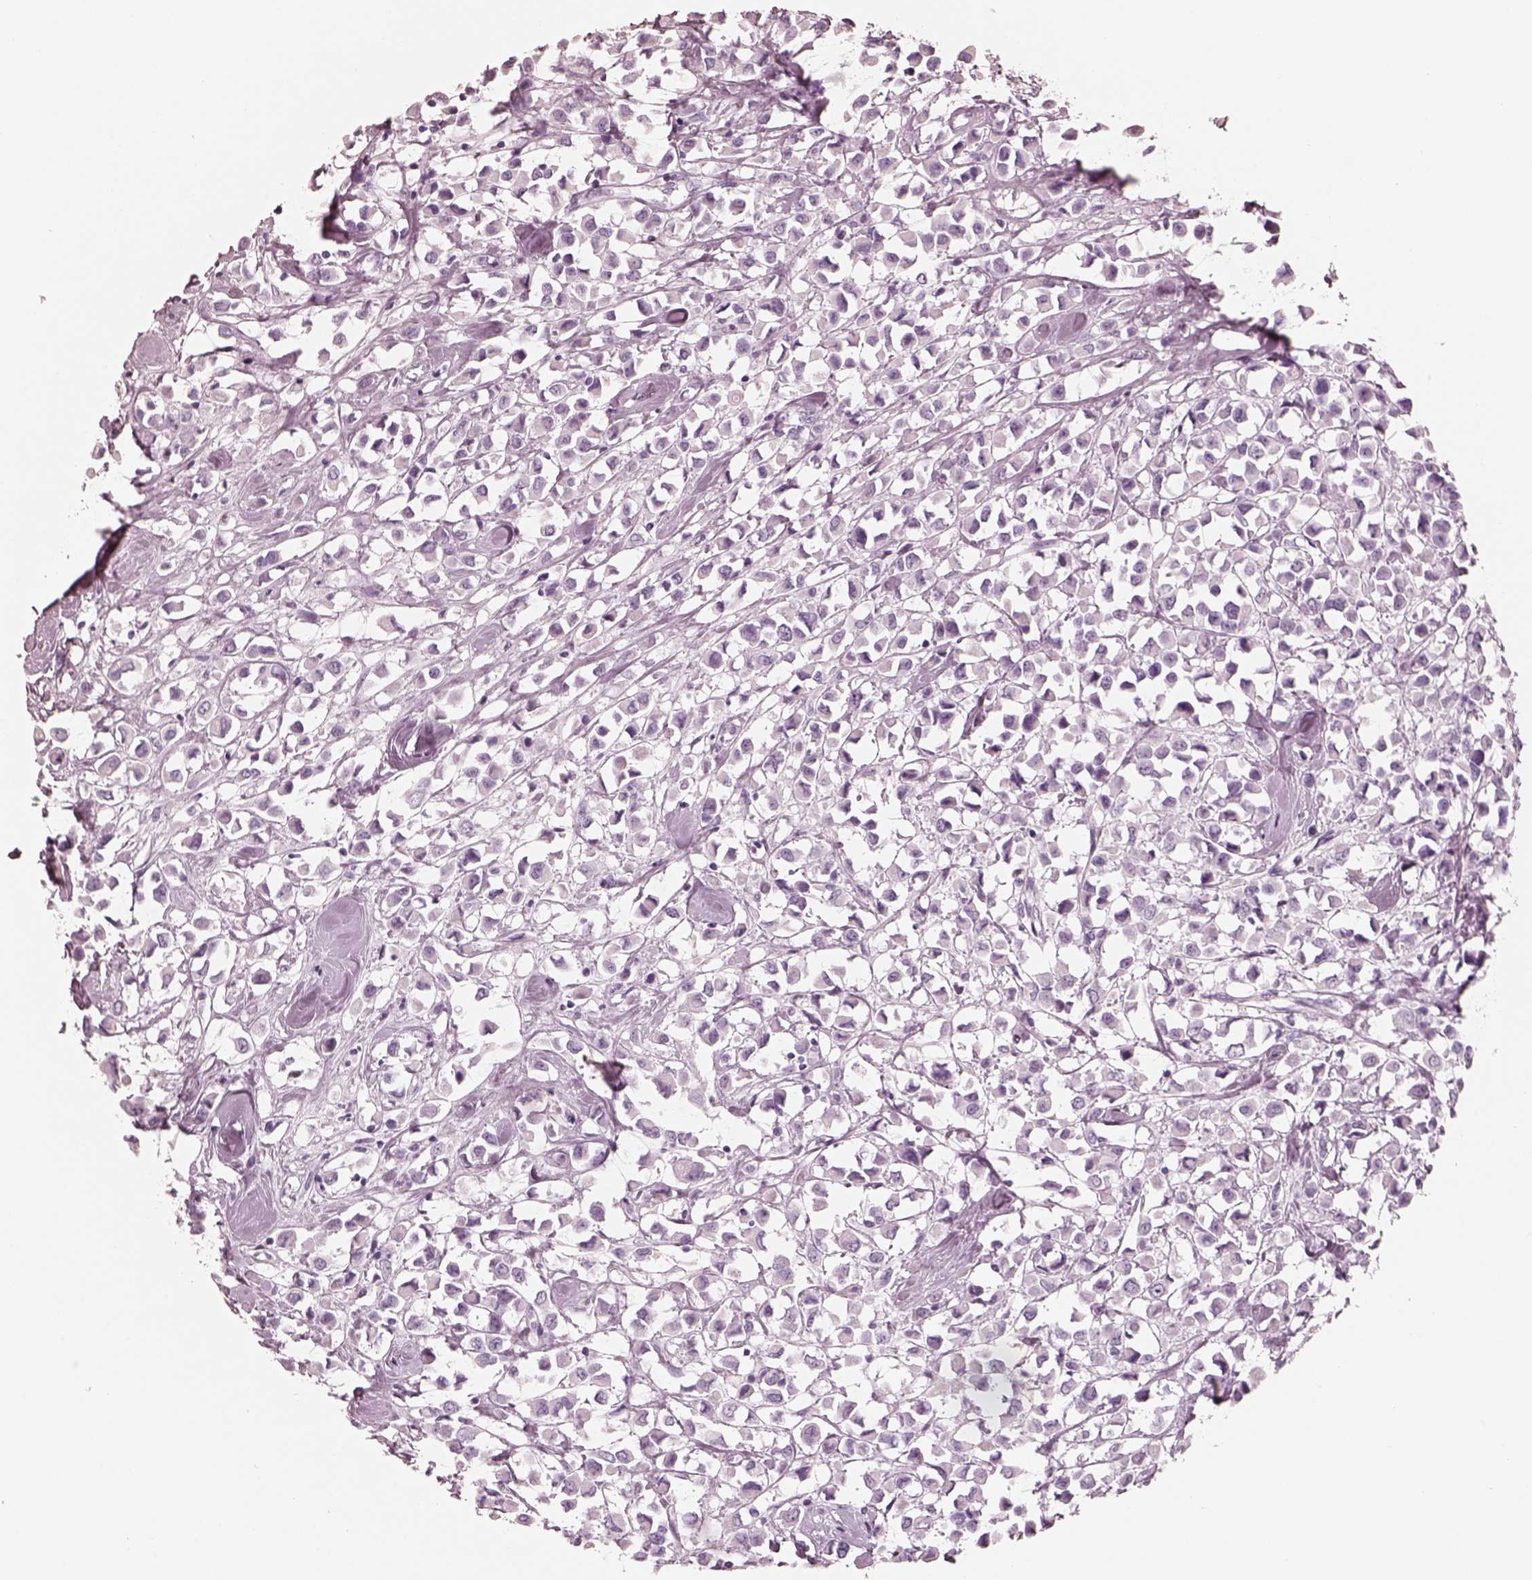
{"staining": {"intensity": "negative", "quantity": "none", "location": "none"}, "tissue": "breast cancer", "cell_type": "Tumor cells", "image_type": "cancer", "snomed": [{"axis": "morphology", "description": "Duct carcinoma"}, {"axis": "topography", "description": "Breast"}], "caption": "DAB immunohistochemical staining of breast cancer demonstrates no significant positivity in tumor cells. Brightfield microscopy of immunohistochemistry stained with DAB (3,3'-diaminobenzidine) (brown) and hematoxylin (blue), captured at high magnification.", "gene": "ELANE", "patient": {"sex": "female", "age": 61}}